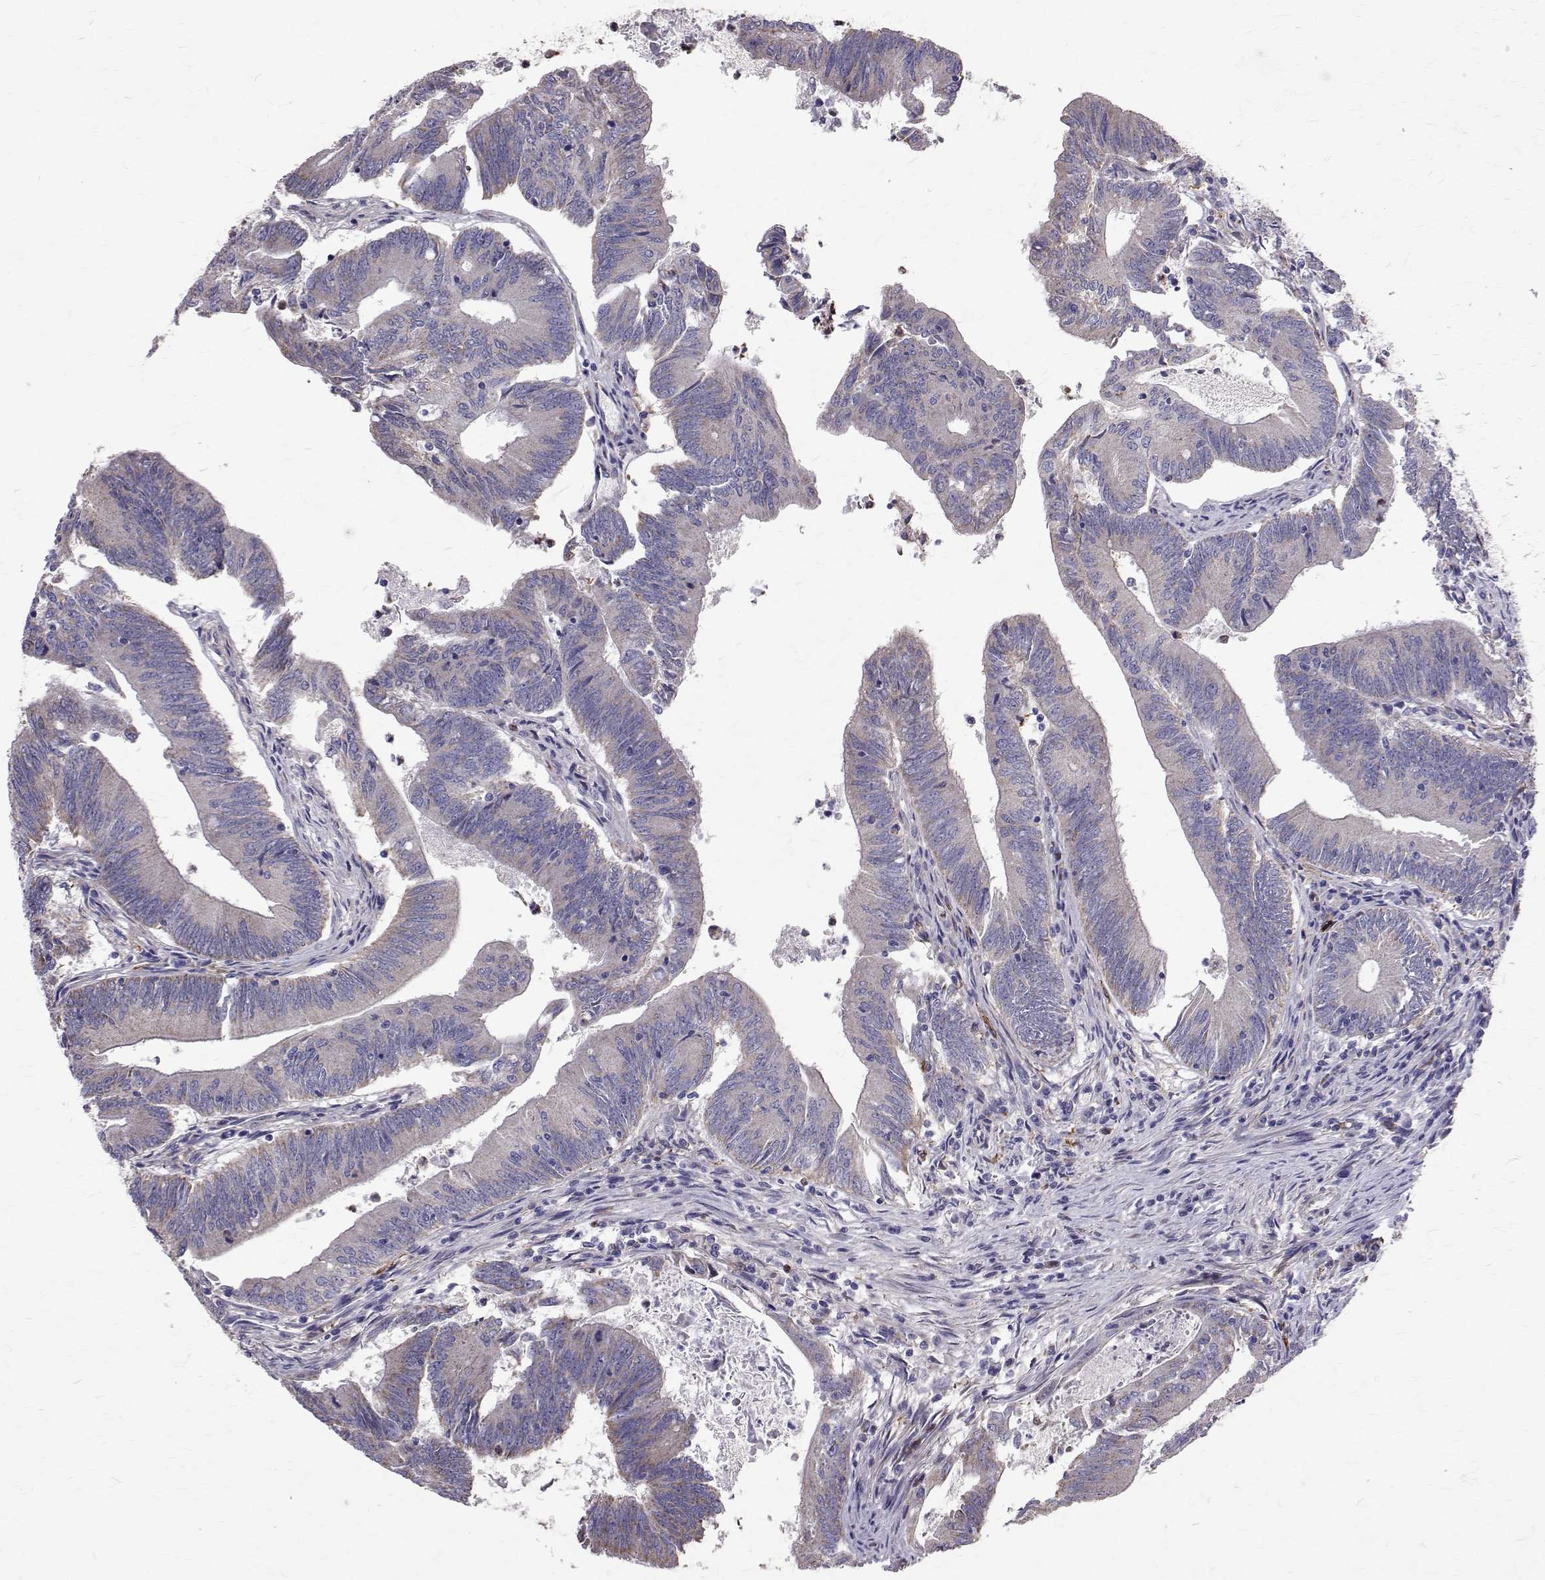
{"staining": {"intensity": "weak", "quantity": "<25%", "location": "cytoplasmic/membranous"}, "tissue": "colorectal cancer", "cell_type": "Tumor cells", "image_type": "cancer", "snomed": [{"axis": "morphology", "description": "Adenocarcinoma, NOS"}, {"axis": "topography", "description": "Colon"}], "caption": "The micrograph exhibits no staining of tumor cells in colorectal adenocarcinoma. (DAB IHC with hematoxylin counter stain).", "gene": "CCDC89", "patient": {"sex": "female", "age": 70}}